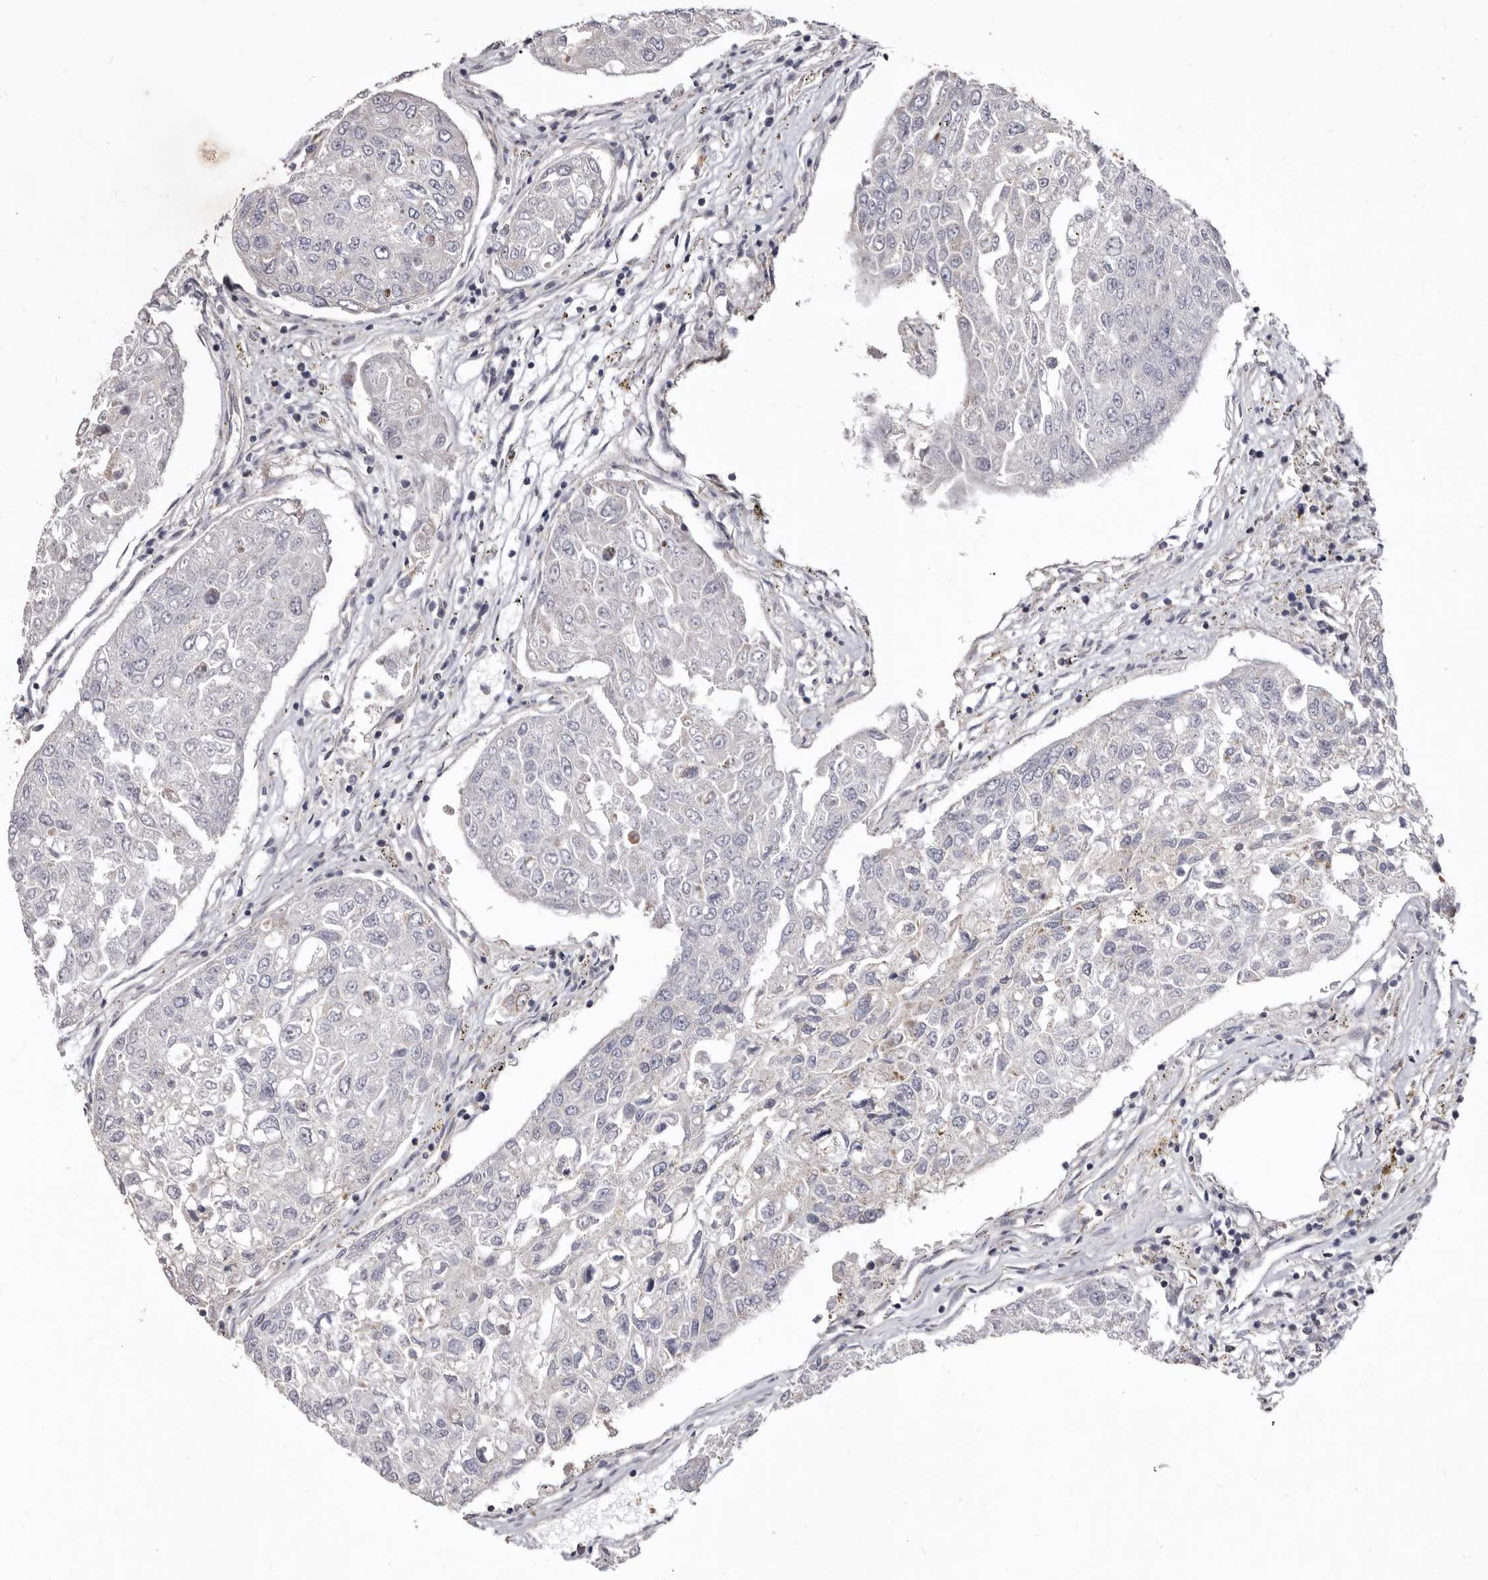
{"staining": {"intensity": "moderate", "quantity": "25%-75%", "location": "cytoplasmic/membranous"}, "tissue": "urothelial cancer", "cell_type": "Tumor cells", "image_type": "cancer", "snomed": [{"axis": "morphology", "description": "Urothelial carcinoma, High grade"}, {"axis": "topography", "description": "Lymph node"}, {"axis": "topography", "description": "Urinary bladder"}], "caption": "The image exhibits a brown stain indicating the presence of a protein in the cytoplasmic/membranous of tumor cells in urothelial cancer.", "gene": "FMO2", "patient": {"sex": "male", "age": 51}}